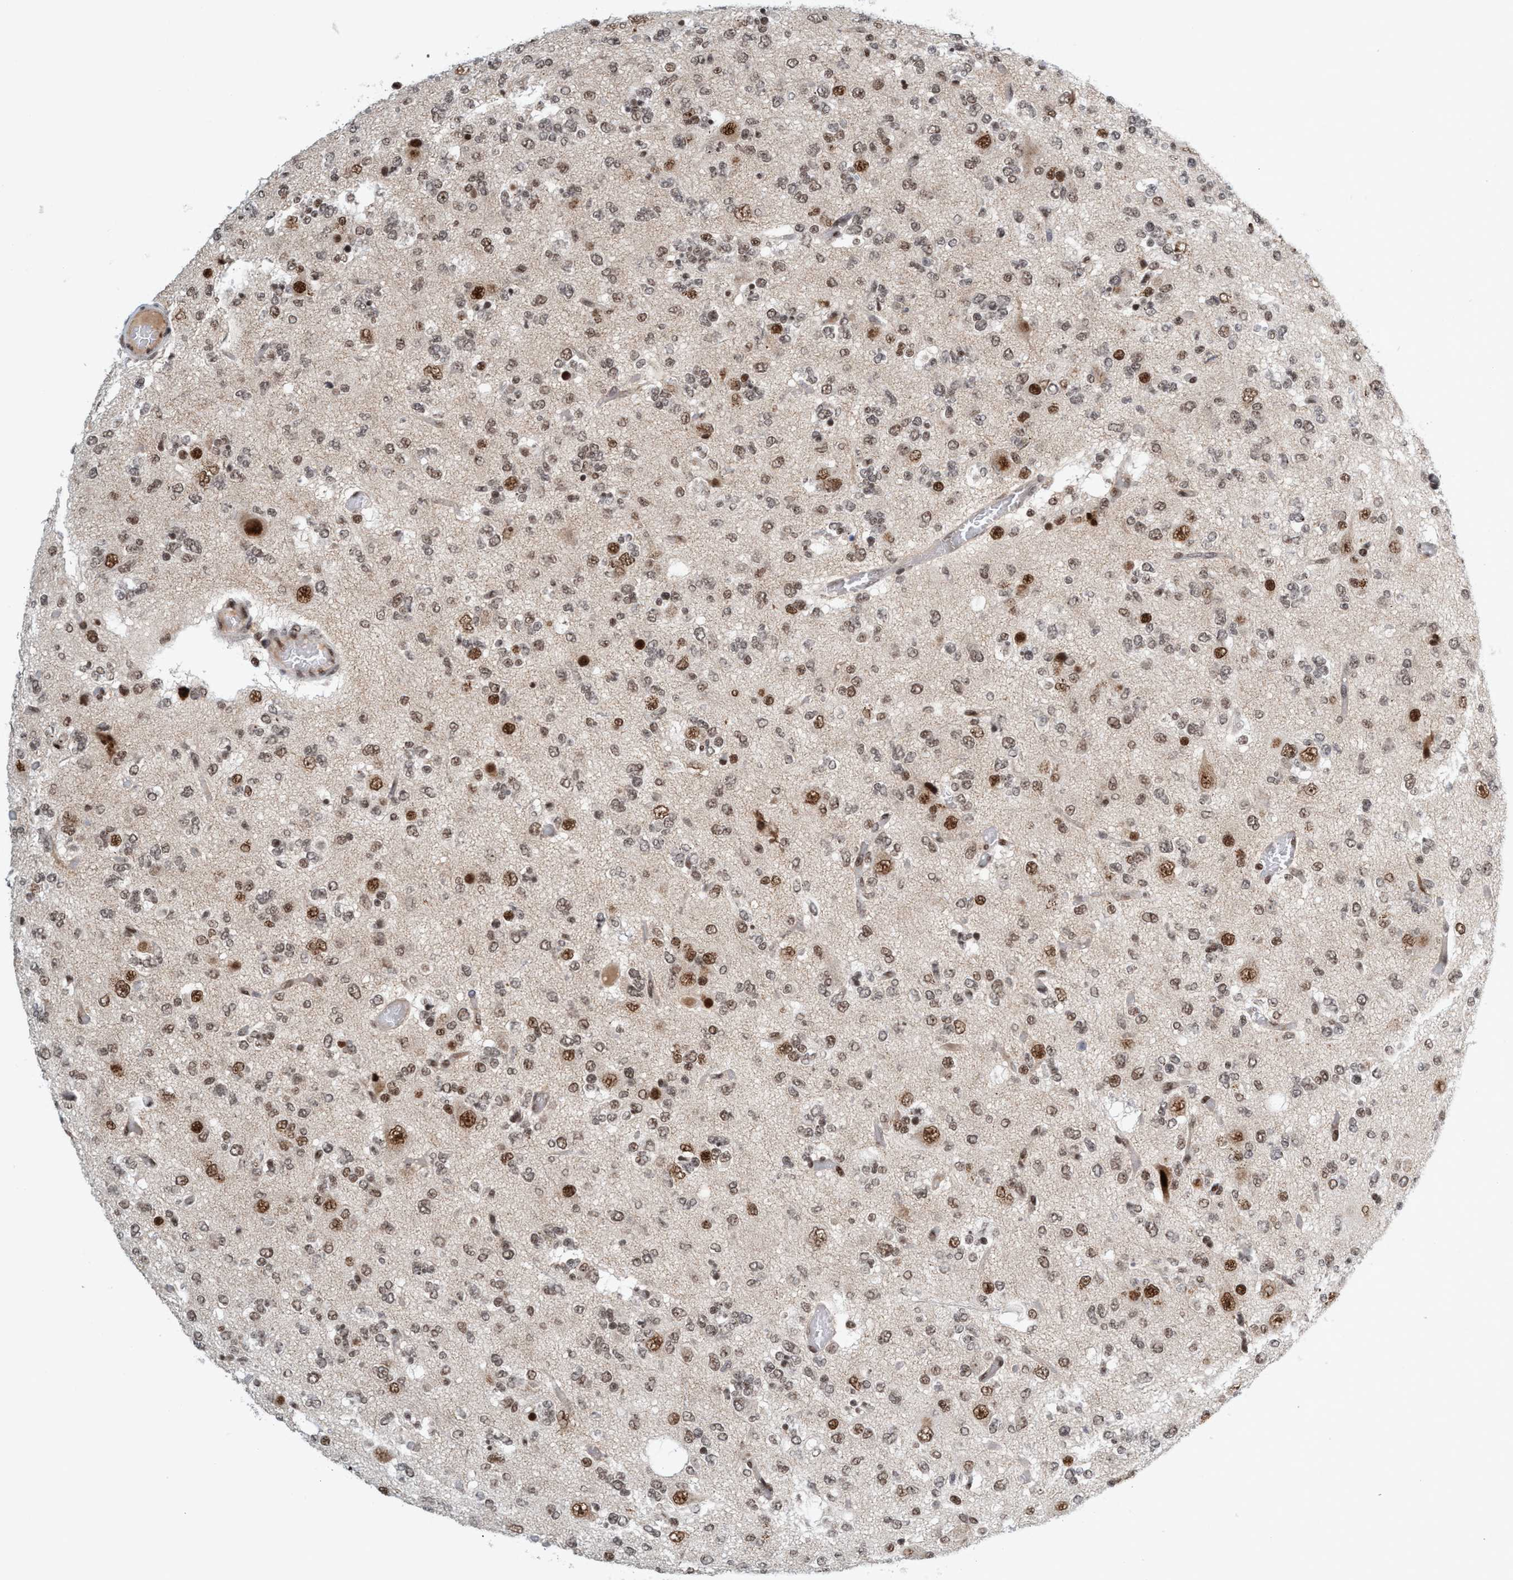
{"staining": {"intensity": "moderate", "quantity": "25%-75%", "location": "nuclear"}, "tissue": "glioma", "cell_type": "Tumor cells", "image_type": "cancer", "snomed": [{"axis": "morphology", "description": "Glioma, malignant, Low grade"}, {"axis": "topography", "description": "Brain"}], "caption": "The immunohistochemical stain shows moderate nuclear expression in tumor cells of malignant glioma (low-grade) tissue.", "gene": "SMCR8", "patient": {"sex": "male", "age": 38}}